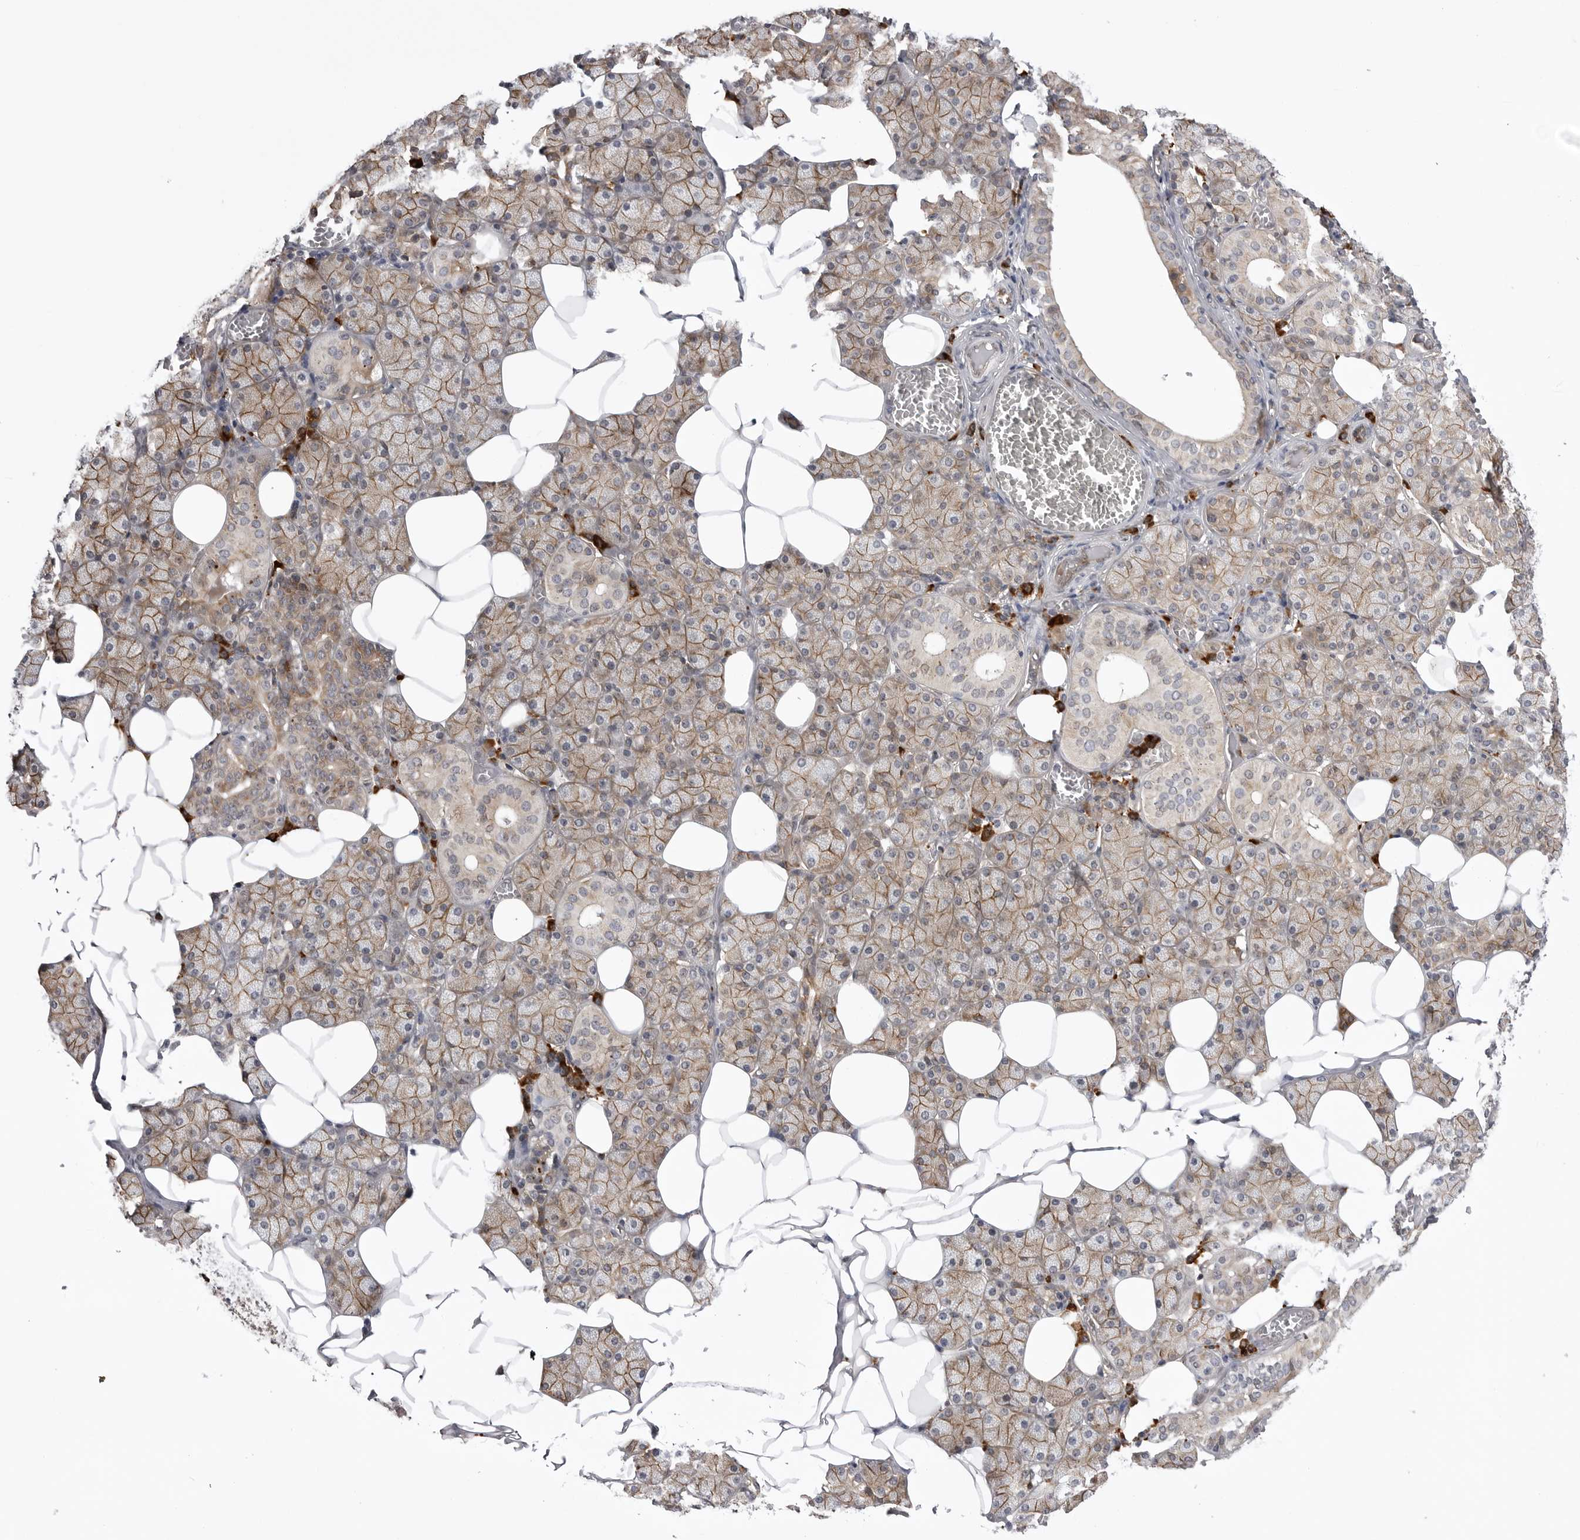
{"staining": {"intensity": "moderate", "quantity": "25%-75%", "location": "cytoplasmic/membranous"}, "tissue": "salivary gland", "cell_type": "Glandular cells", "image_type": "normal", "snomed": [{"axis": "morphology", "description": "Normal tissue, NOS"}, {"axis": "topography", "description": "Salivary gland"}], "caption": "Salivary gland stained with DAB immunohistochemistry (IHC) displays medium levels of moderate cytoplasmic/membranous expression in about 25%-75% of glandular cells.", "gene": "ARL5A", "patient": {"sex": "female", "age": 33}}